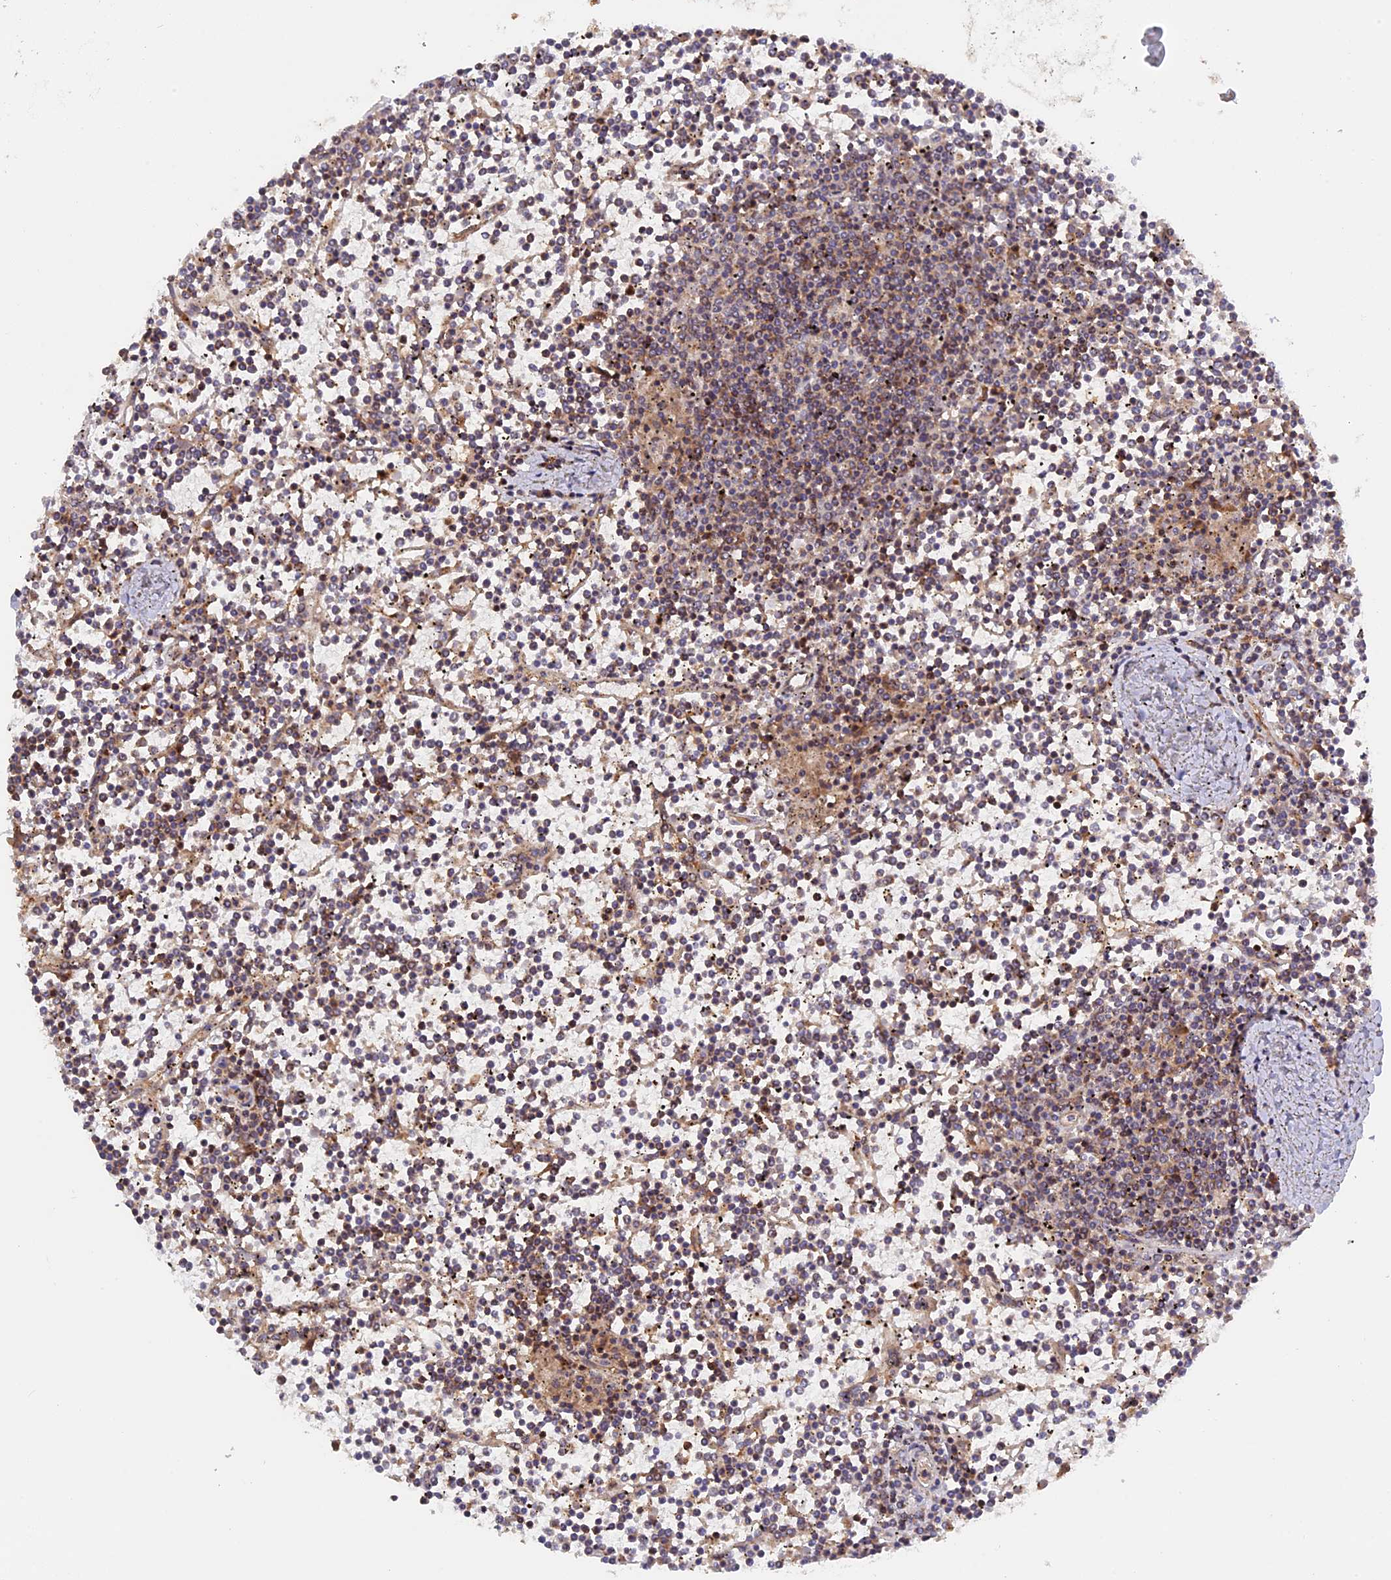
{"staining": {"intensity": "weak", "quantity": "<25%", "location": "cytoplasmic/membranous"}, "tissue": "lymphoma", "cell_type": "Tumor cells", "image_type": "cancer", "snomed": [{"axis": "morphology", "description": "Malignant lymphoma, non-Hodgkin's type, Low grade"}, {"axis": "topography", "description": "Spleen"}], "caption": "The IHC histopathology image has no significant staining in tumor cells of malignant lymphoma, non-Hodgkin's type (low-grade) tissue.", "gene": "FERMT1", "patient": {"sex": "female", "age": 19}}